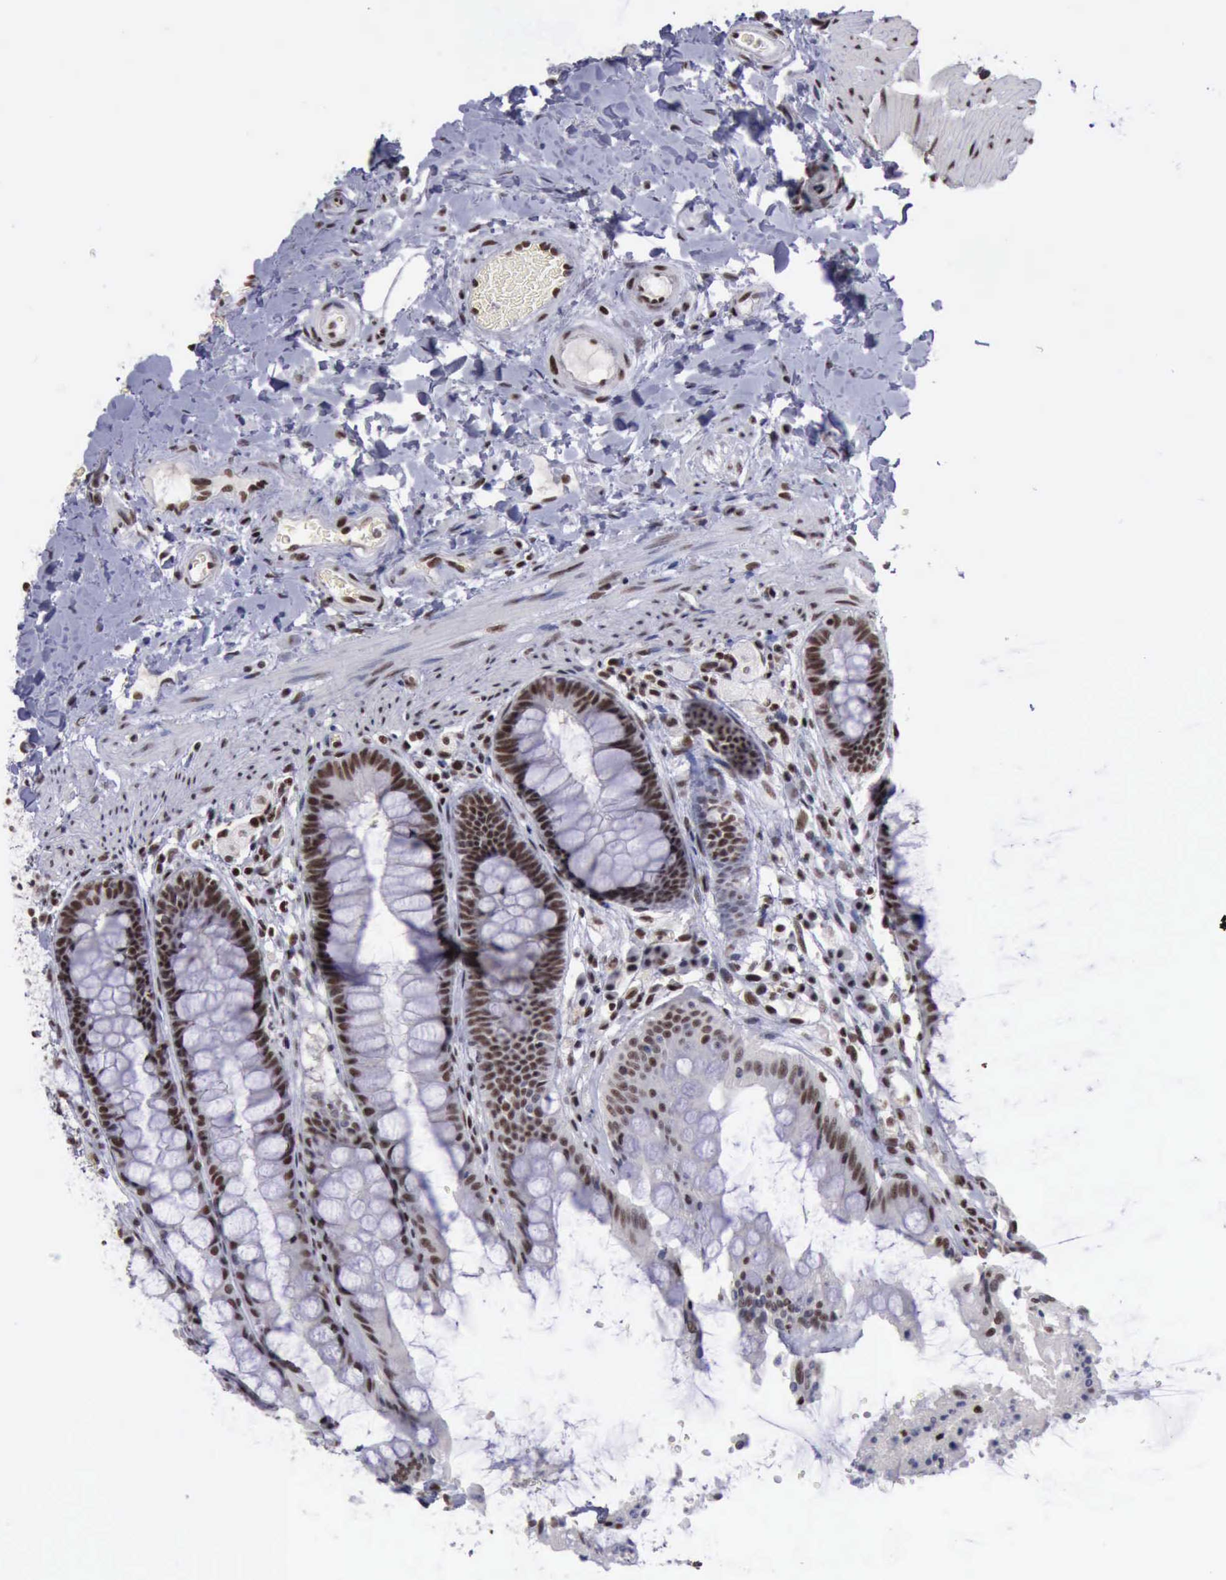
{"staining": {"intensity": "strong", "quantity": ">75%", "location": "nuclear"}, "tissue": "rectum", "cell_type": "Glandular cells", "image_type": "normal", "snomed": [{"axis": "morphology", "description": "Normal tissue, NOS"}, {"axis": "topography", "description": "Rectum"}], "caption": "Benign rectum was stained to show a protein in brown. There is high levels of strong nuclear expression in approximately >75% of glandular cells.", "gene": "YY1", "patient": {"sex": "female", "age": 46}}